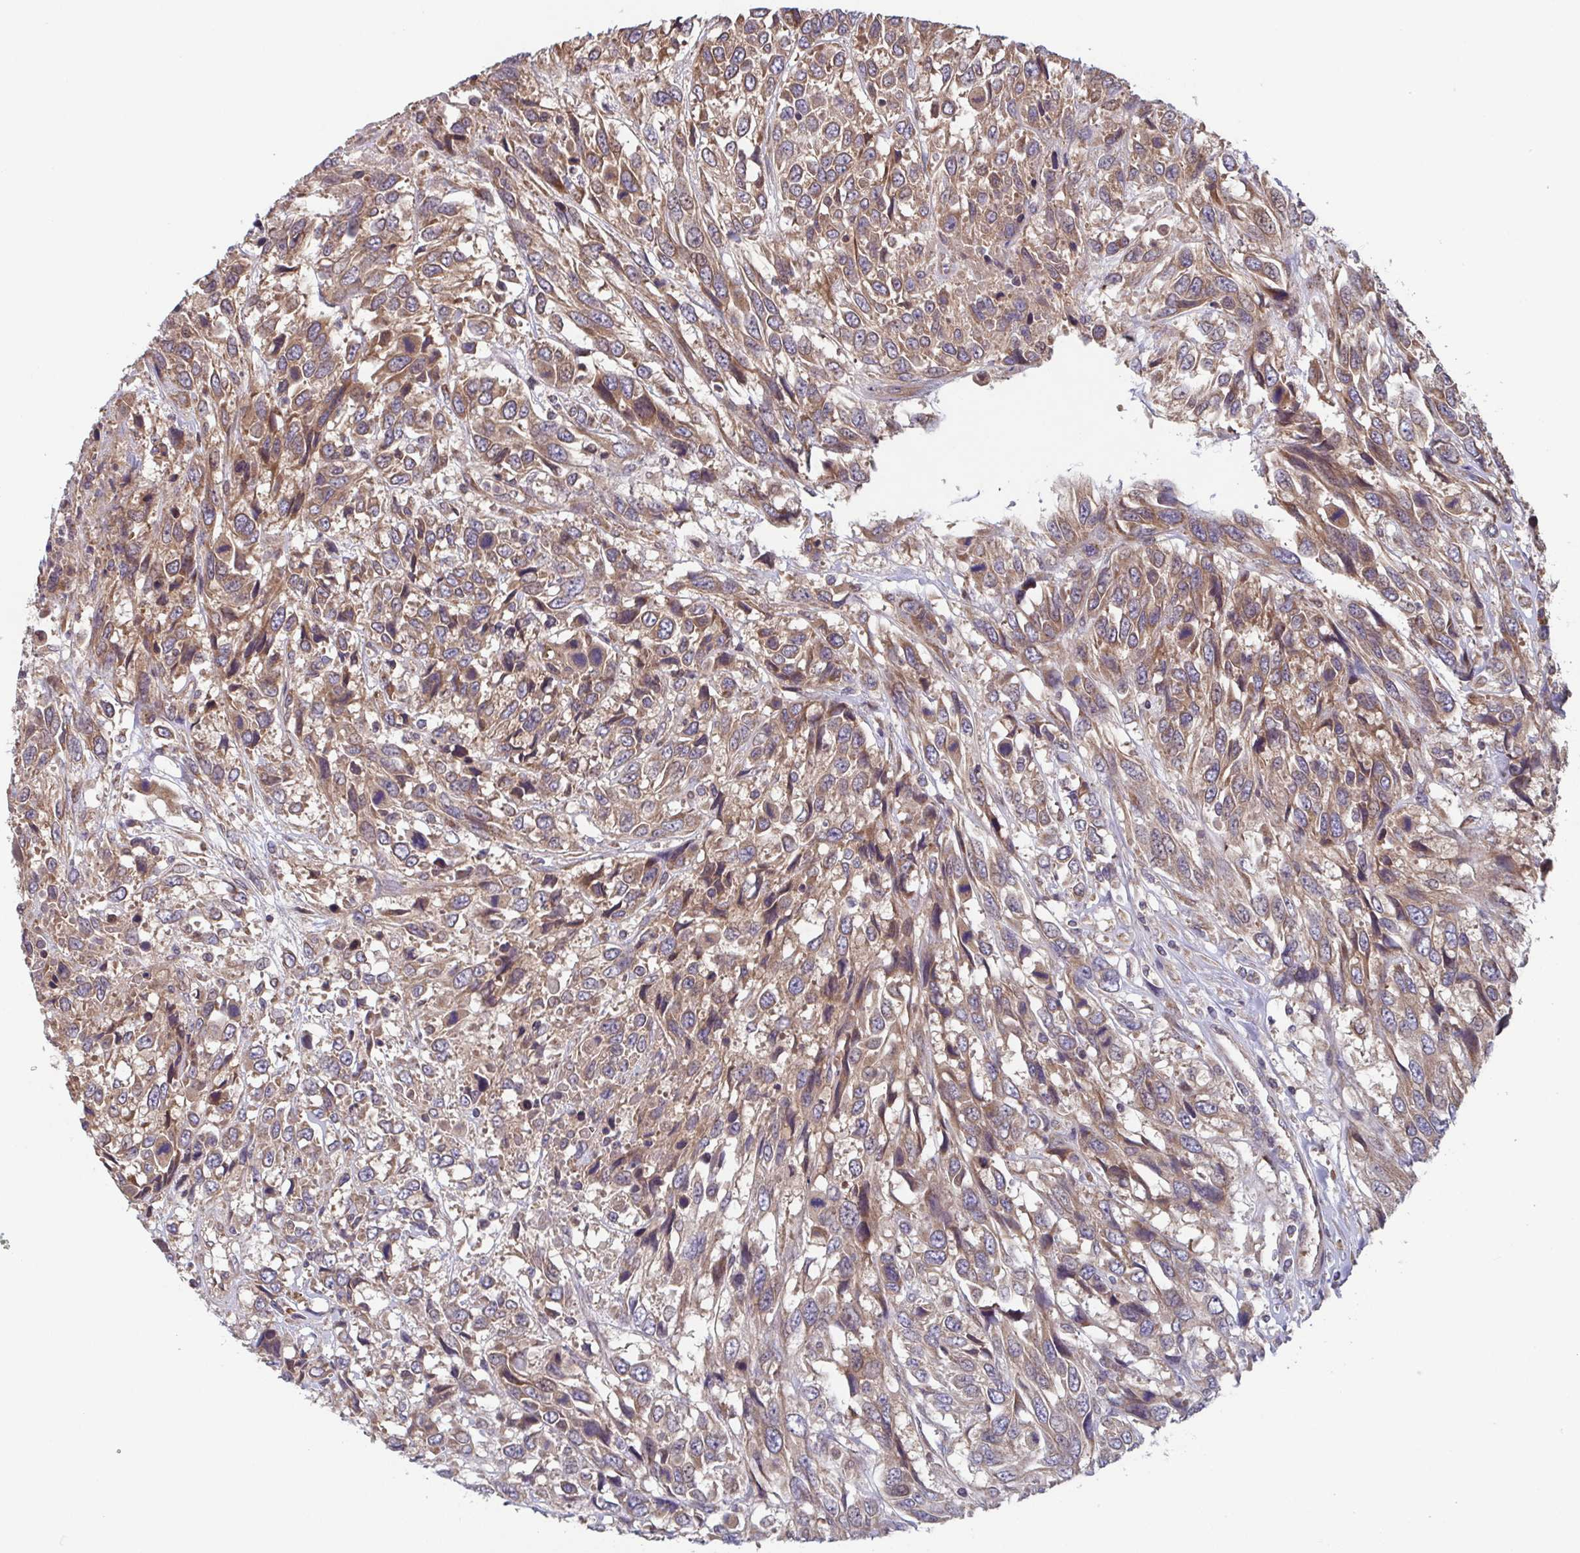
{"staining": {"intensity": "moderate", "quantity": ">75%", "location": "cytoplasmic/membranous"}, "tissue": "urothelial cancer", "cell_type": "Tumor cells", "image_type": "cancer", "snomed": [{"axis": "morphology", "description": "Urothelial carcinoma, High grade"}, {"axis": "topography", "description": "Urinary bladder"}], "caption": "High-grade urothelial carcinoma stained for a protein reveals moderate cytoplasmic/membranous positivity in tumor cells.", "gene": "COPB1", "patient": {"sex": "female", "age": 70}}